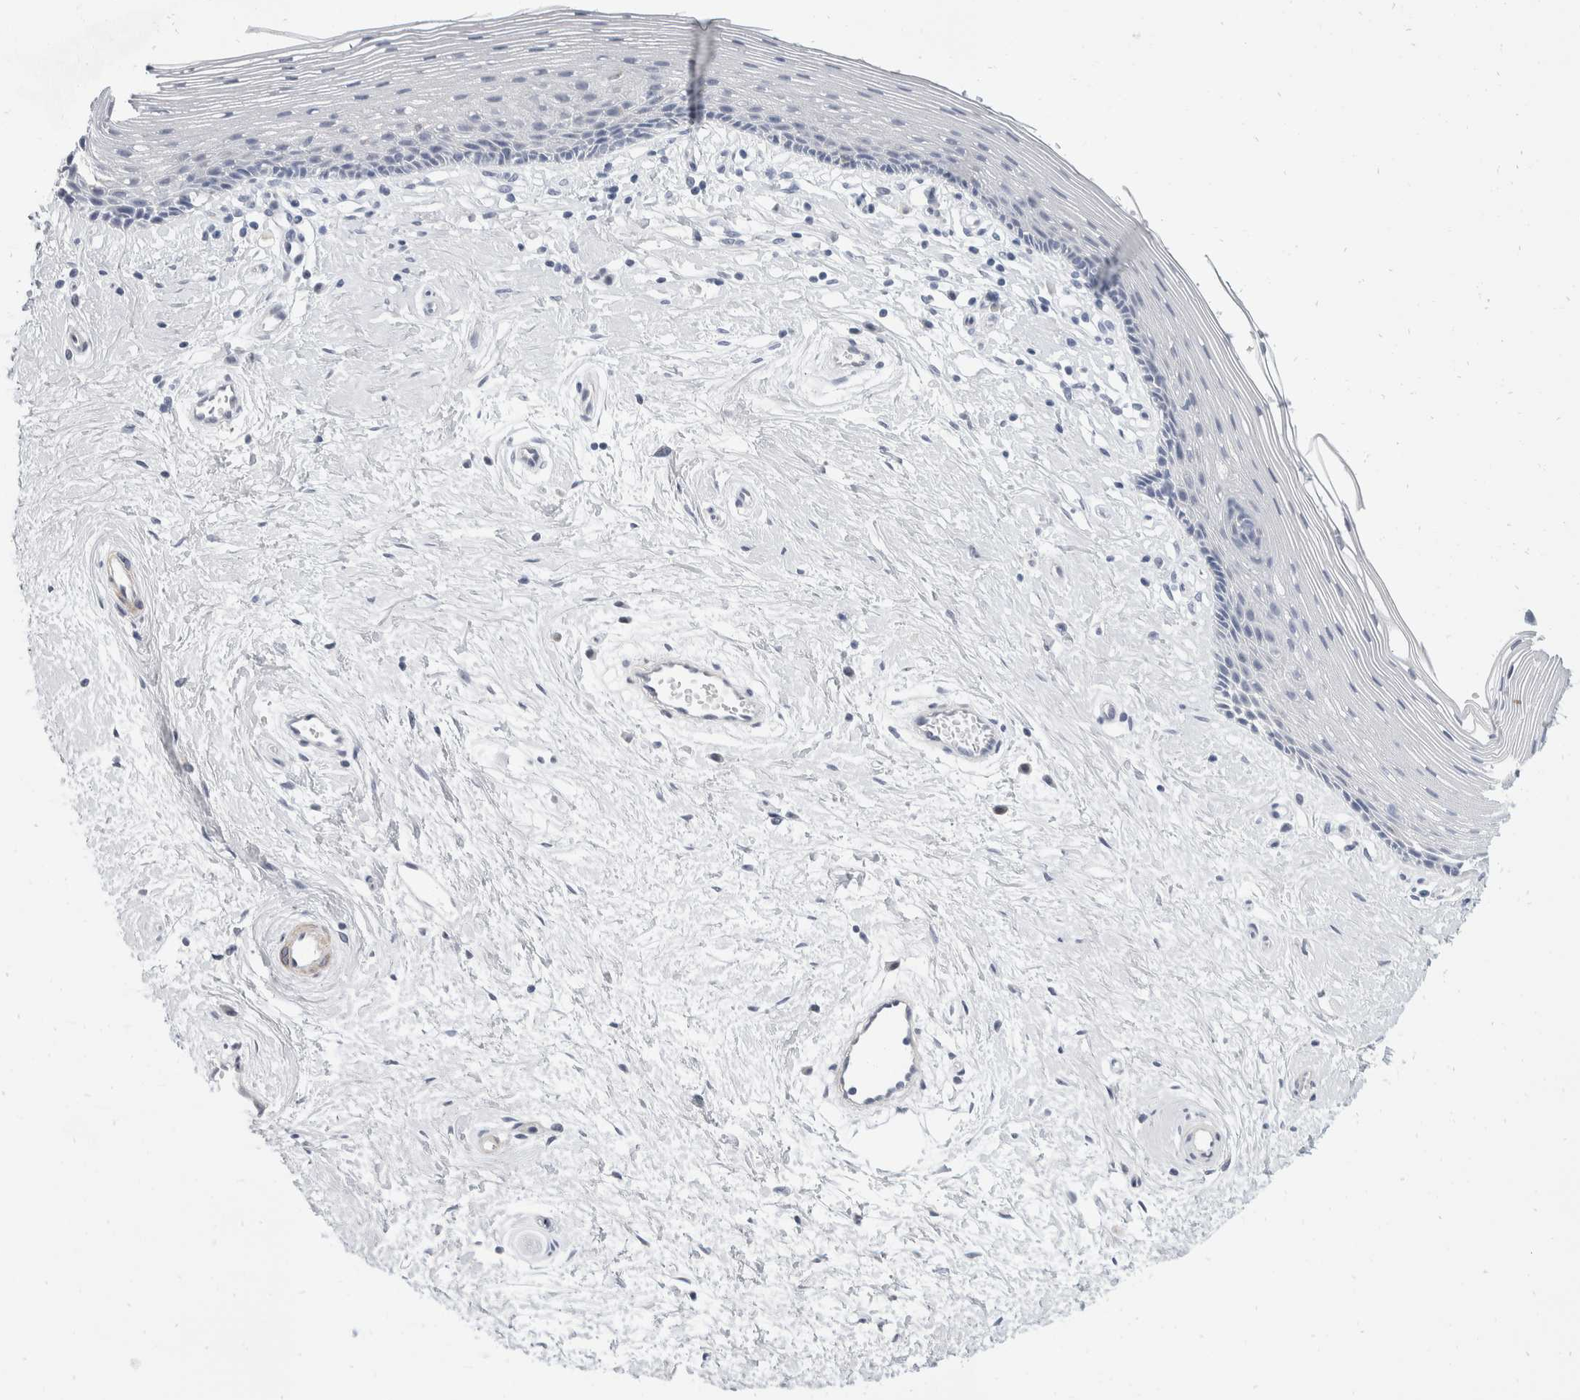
{"staining": {"intensity": "negative", "quantity": "none", "location": "none"}, "tissue": "vagina", "cell_type": "Squamous epithelial cells", "image_type": "normal", "snomed": [{"axis": "morphology", "description": "Normal tissue, NOS"}, {"axis": "topography", "description": "Vagina"}], "caption": "Squamous epithelial cells show no significant protein staining in unremarkable vagina. (Immunohistochemistry, brightfield microscopy, high magnification).", "gene": "CATSPERD", "patient": {"sex": "female", "age": 46}}